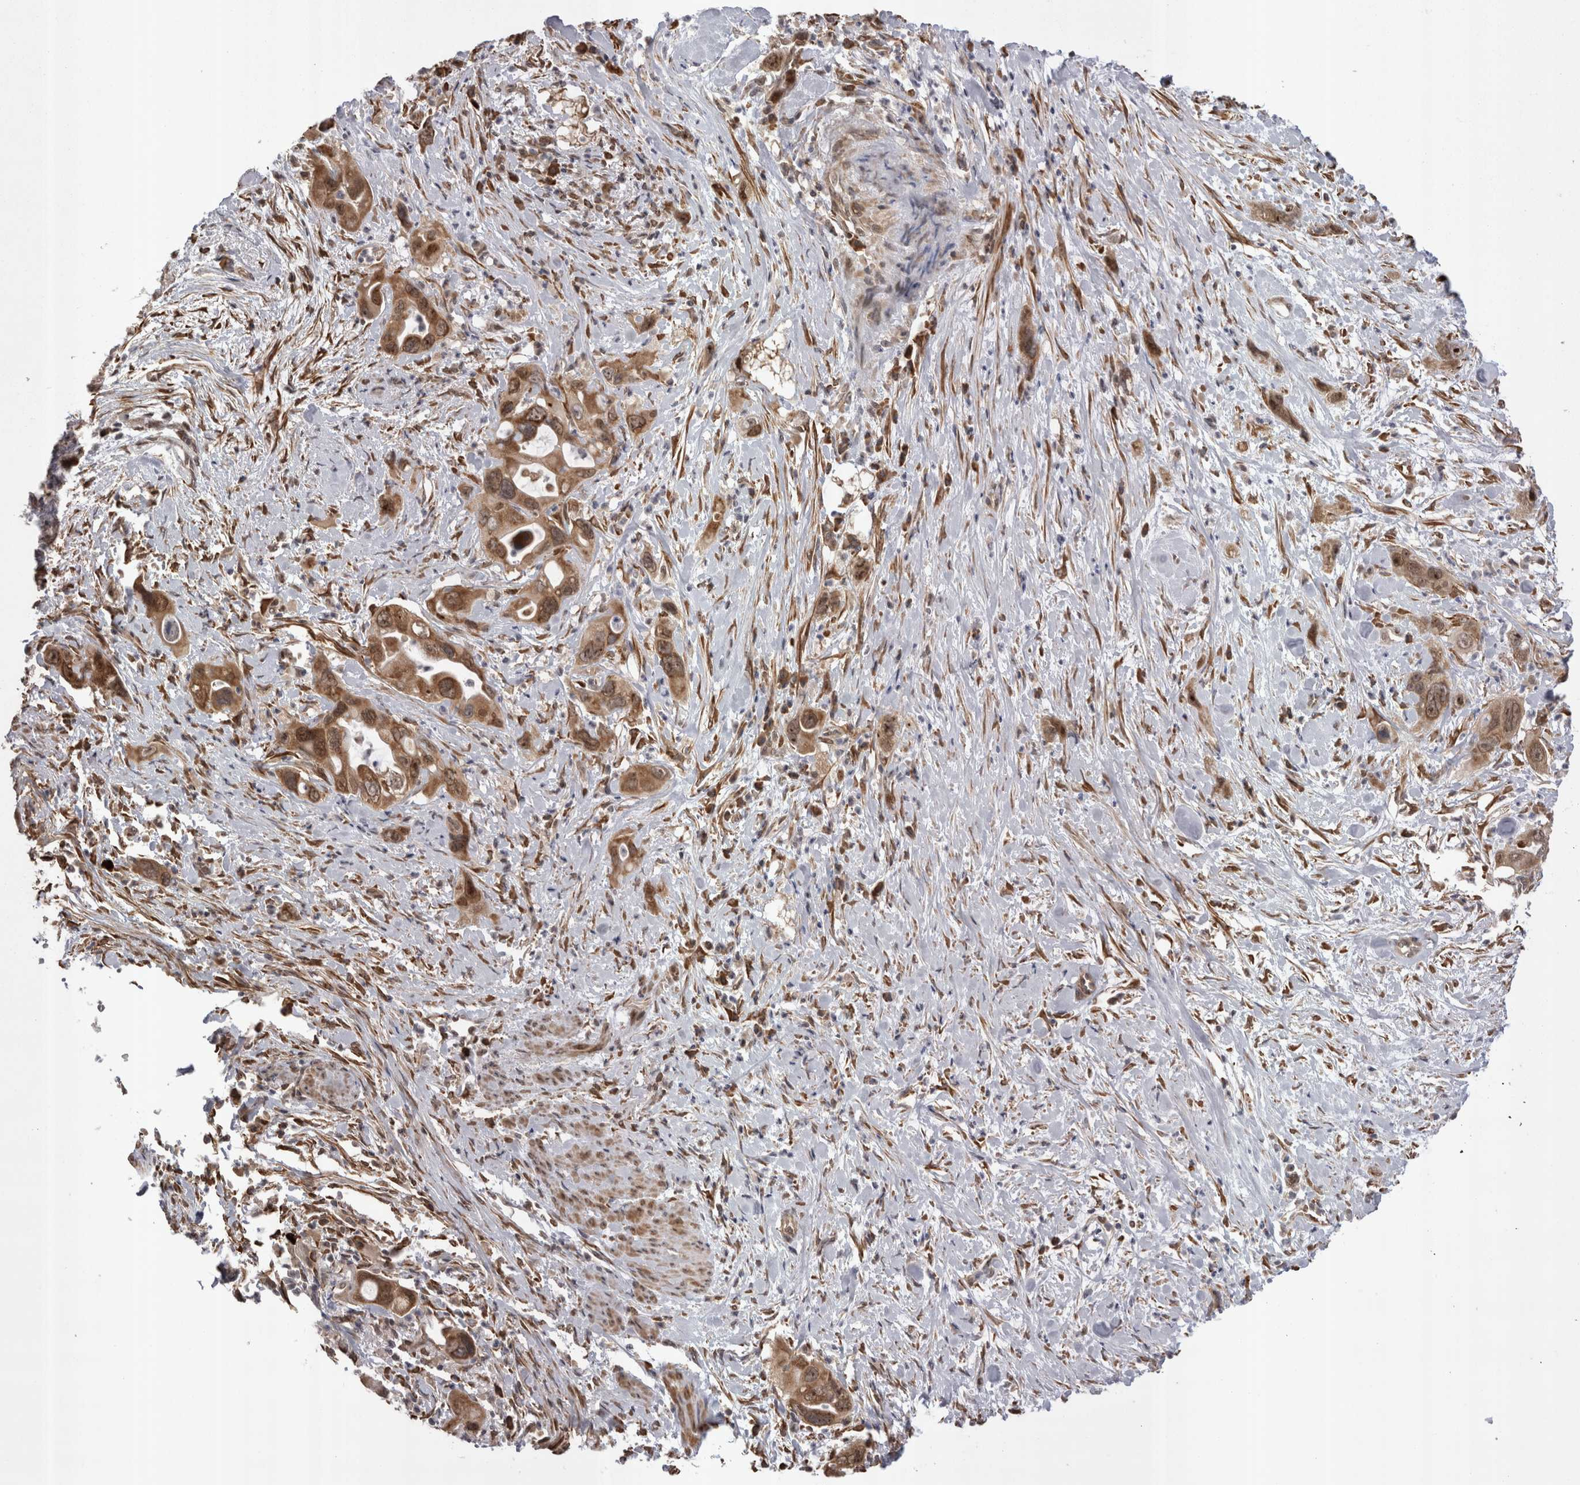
{"staining": {"intensity": "moderate", "quantity": ">75%", "location": "cytoplasmic/membranous,nuclear"}, "tissue": "pancreatic cancer", "cell_type": "Tumor cells", "image_type": "cancer", "snomed": [{"axis": "morphology", "description": "Adenocarcinoma, NOS"}, {"axis": "topography", "description": "Pancreas"}], "caption": "About >75% of tumor cells in pancreatic adenocarcinoma demonstrate moderate cytoplasmic/membranous and nuclear protein staining as visualized by brown immunohistochemical staining.", "gene": "EXOSC4", "patient": {"sex": "female", "age": 70}}